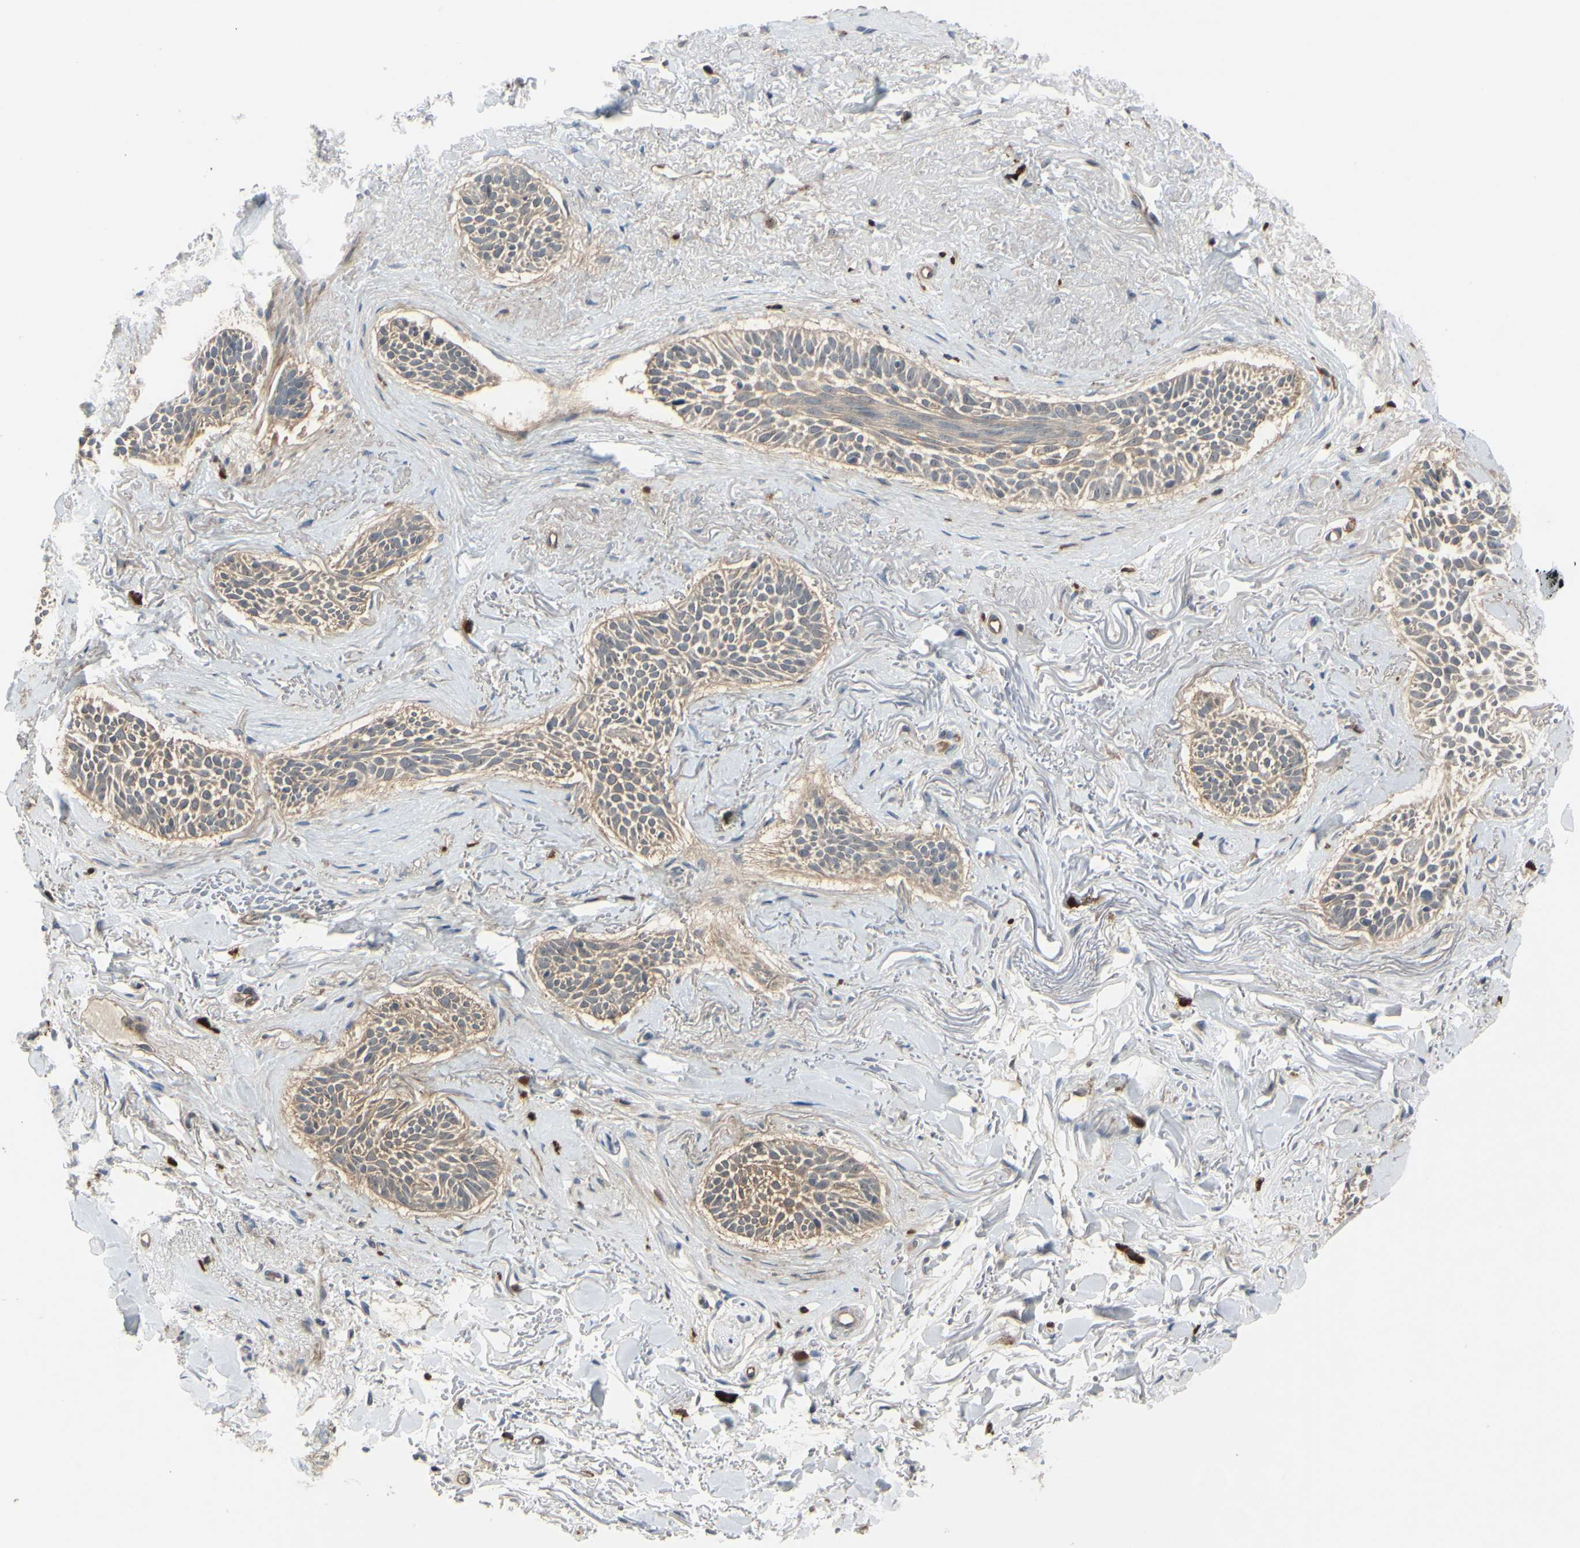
{"staining": {"intensity": "weak", "quantity": "25%-75%", "location": "cytoplasmic/membranous"}, "tissue": "skin cancer", "cell_type": "Tumor cells", "image_type": "cancer", "snomed": [{"axis": "morphology", "description": "Normal tissue, NOS"}, {"axis": "morphology", "description": "Basal cell carcinoma"}, {"axis": "topography", "description": "Skin"}], "caption": "Skin cancer (basal cell carcinoma) was stained to show a protein in brown. There is low levels of weak cytoplasmic/membranous staining in approximately 25%-75% of tumor cells.", "gene": "COMMD9", "patient": {"sex": "female", "age": 84}}